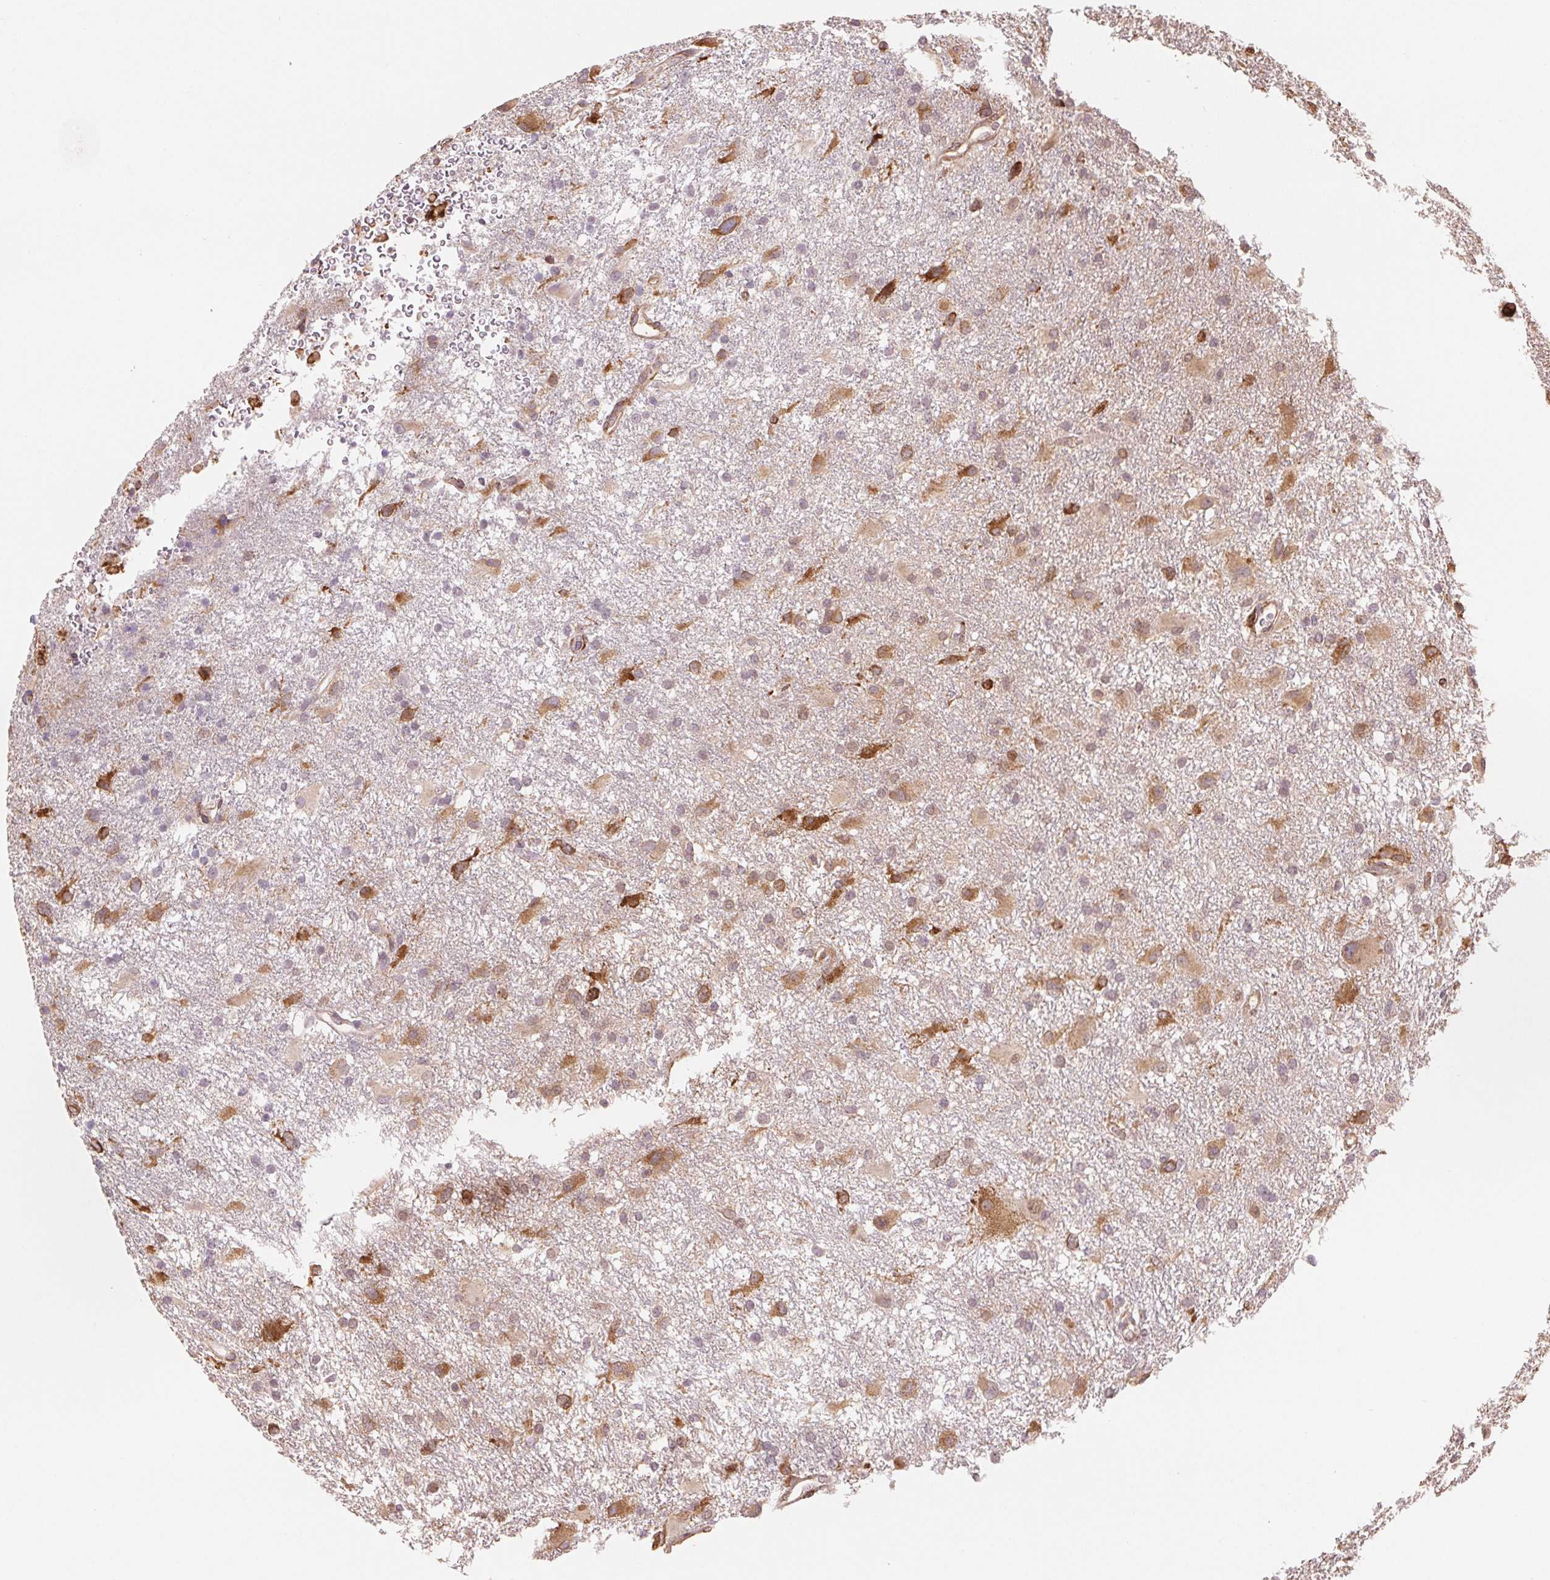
{"staining": {"intensity": "moderate", "quantity": ">75%", "location": "cytoplasmic/membranous"}, "tissue": "glioma", "cell_type": "Tumor cells", "image_type": "cancer", "snomed": [{"axis": "morphology", "description": "Glioma, malignant, High grade"}, {"axis": "topography", "description": "Brain"}], "caption": "High-grade glioma (malignant) stained with a protein marker demonstrates moderate staining in tumor cells.", "gene": "FKBP10", "patient": {"sex": "male", "age": 53}}